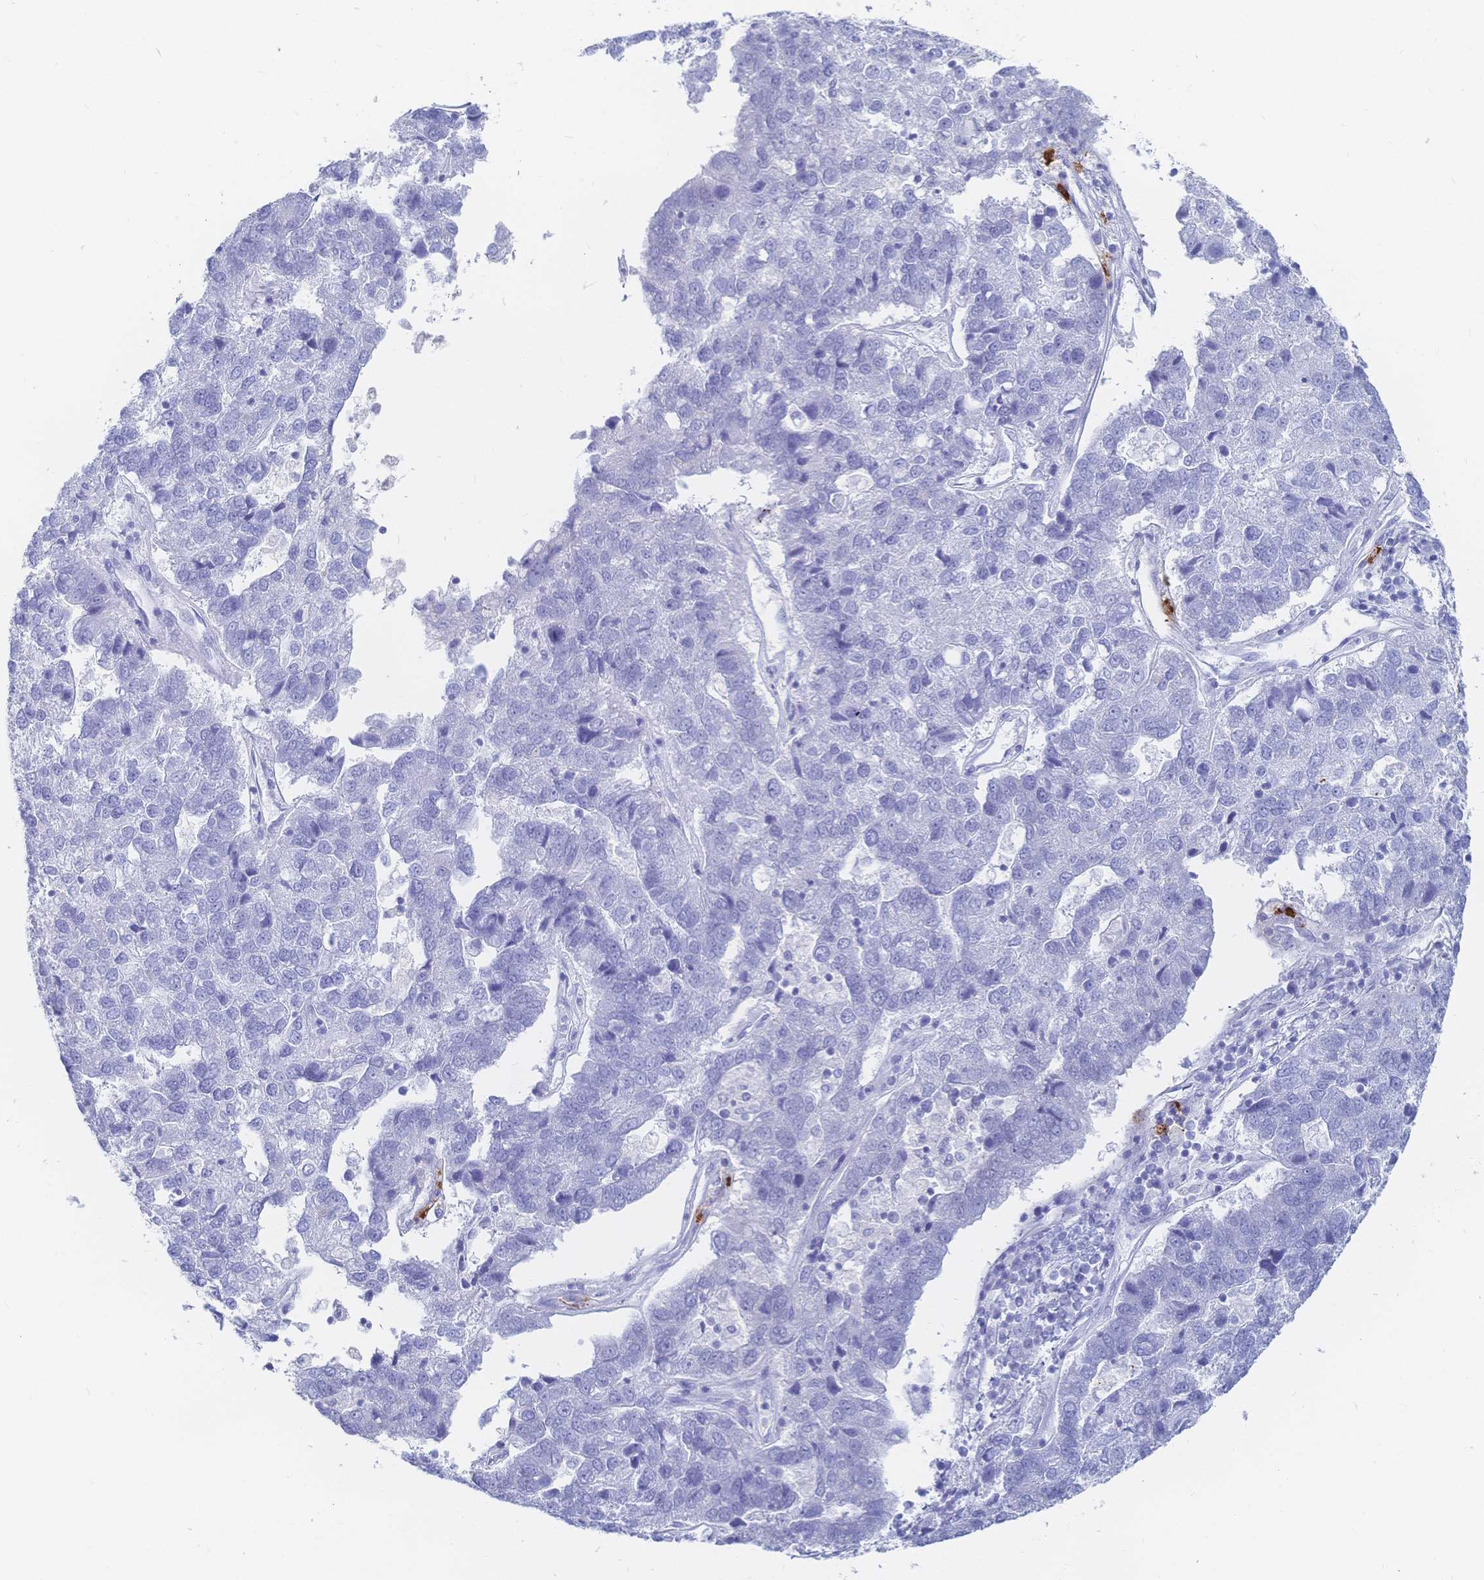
{"staining": {"intensity": "negative", "quantity": "none", "location": "none"}, "tissue": "pancreatic cancer", "cell_type": "Tumor cells", "image_type": "cancer", "snomed": [{"axis": "morphology", "description": "Adenocarcinoma, NOS"}, {"axis": "topography", "description": "Pancreas"}], "caption": "Pancreatic cancer was stained to show a protein in brown. There is no significant positivity in tumor cells. (Brightfield microscopy of DAB immunohistochemistry (IHC) at high magnification).", "gene": "IL2RB", "patient": {"sex": "female", "age": 61}}